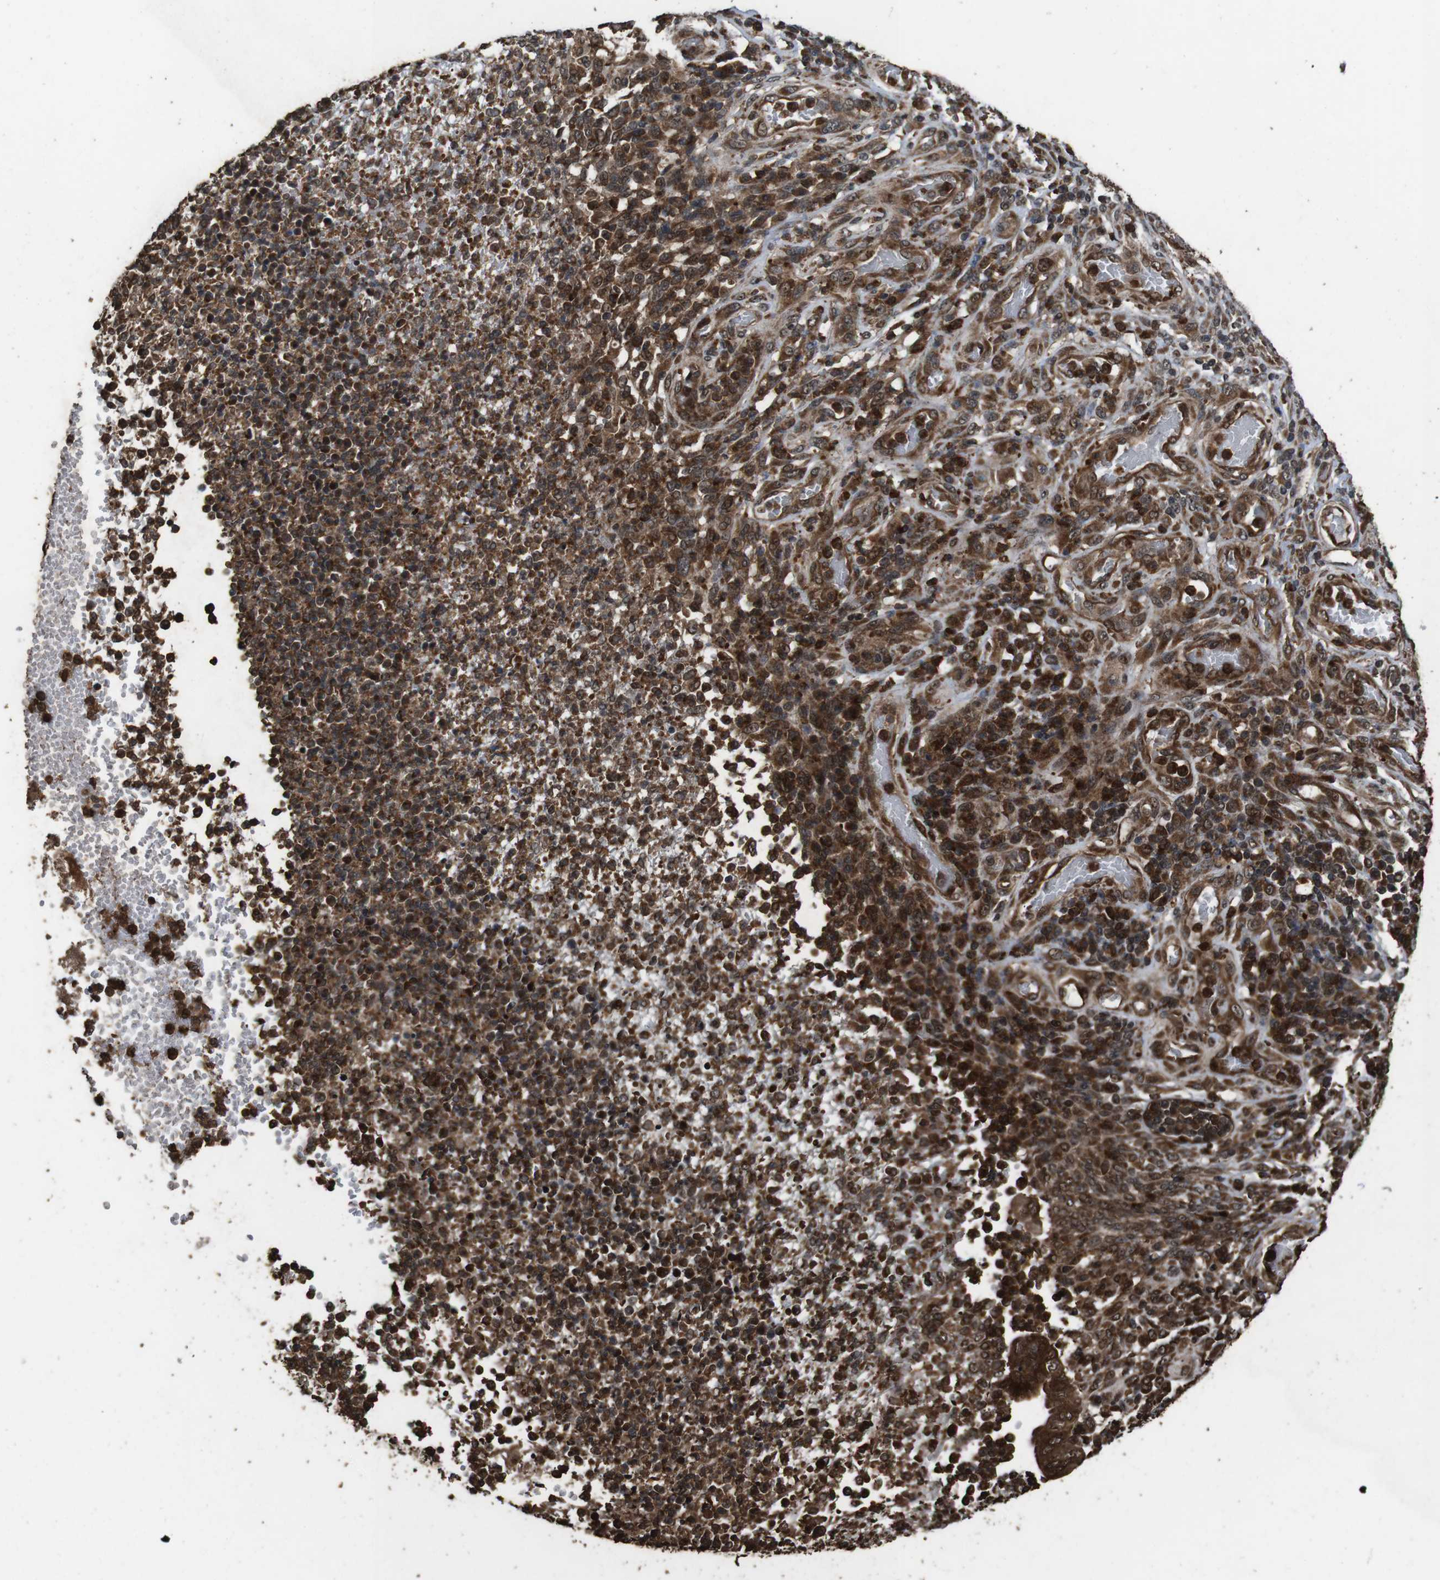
{"staining": {"intensity": "strong", "quantity": ">75%", "location": "cytoplasmic/membranous,nuclear"}, "tissue": "stomach cancer", "cell_type": "Tumor cells", "image_type": "cancer", "snomed": [{"axis": "morphology", "description": "Adenocarcinoma, NOS"}, {"axis": "topography", "description": "Stomach"}], "caption": "IHC (DAB) staining of adenocarcinoma (stomach) exhibits strong cytoplasmic/membranous and nuclear protein staining in approximately >75% of tumor cells.", "gene": "RRAS2", "patient": {"sex": "female", "age": 73}}